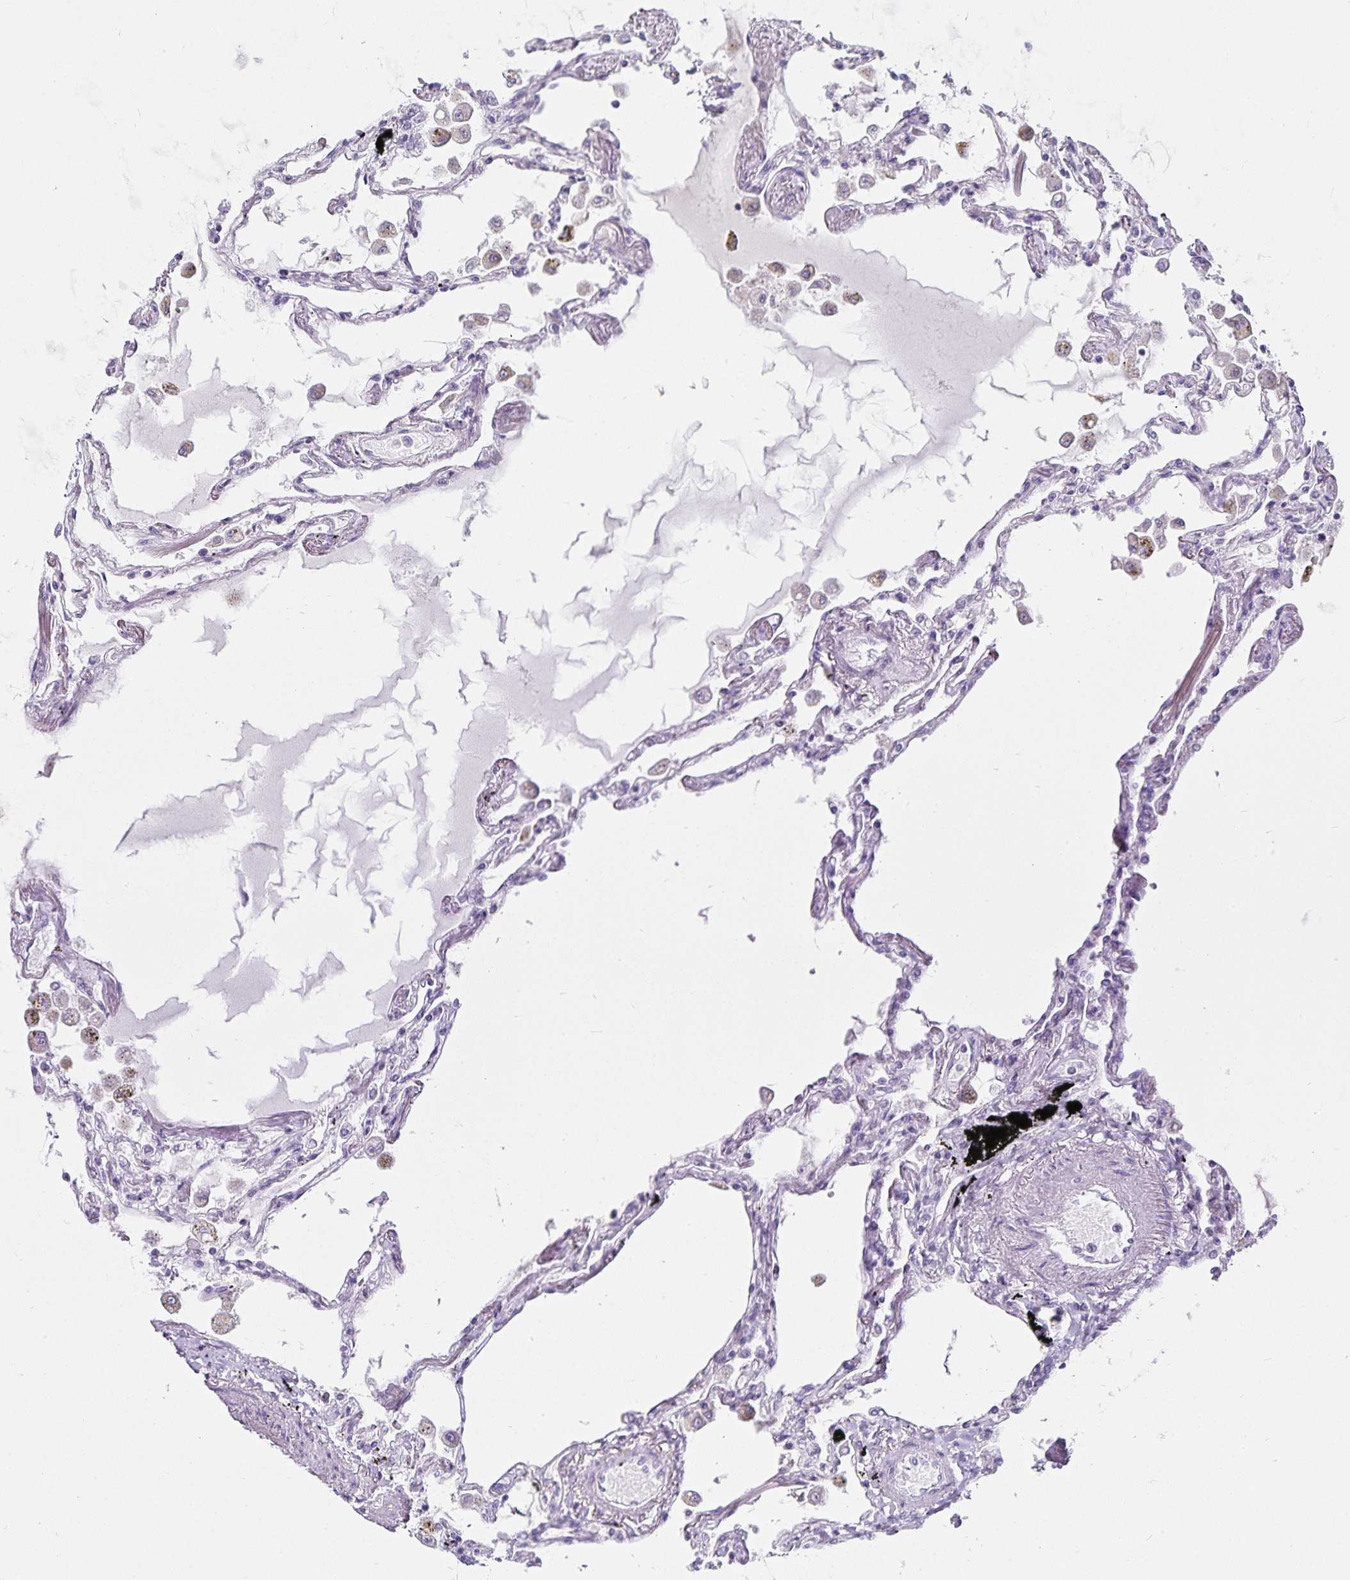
{"staining": {"intensity": "negative", "quantity": "none", "location": "none"}, "tissue": "lung", "cell_type": "Alveolar cells", "image_type": "normal", "snomed": [{"axis": "morphology", "description": "Normal tissue, NOS"}, {"axis": "morphology", "description": "Adenocarcinoma, NOS"}, {"axis": "topography", "description": "Cartilage tissue"}, {"axis": "topography", "description": "Lung"}], "caption": "A high-resolution photomicrograph shows IHC staining of normal lung, which shows no significant expression in alveolar cells.", "gene": "CA12", "patient": {"sex": "female", "age": 67}}